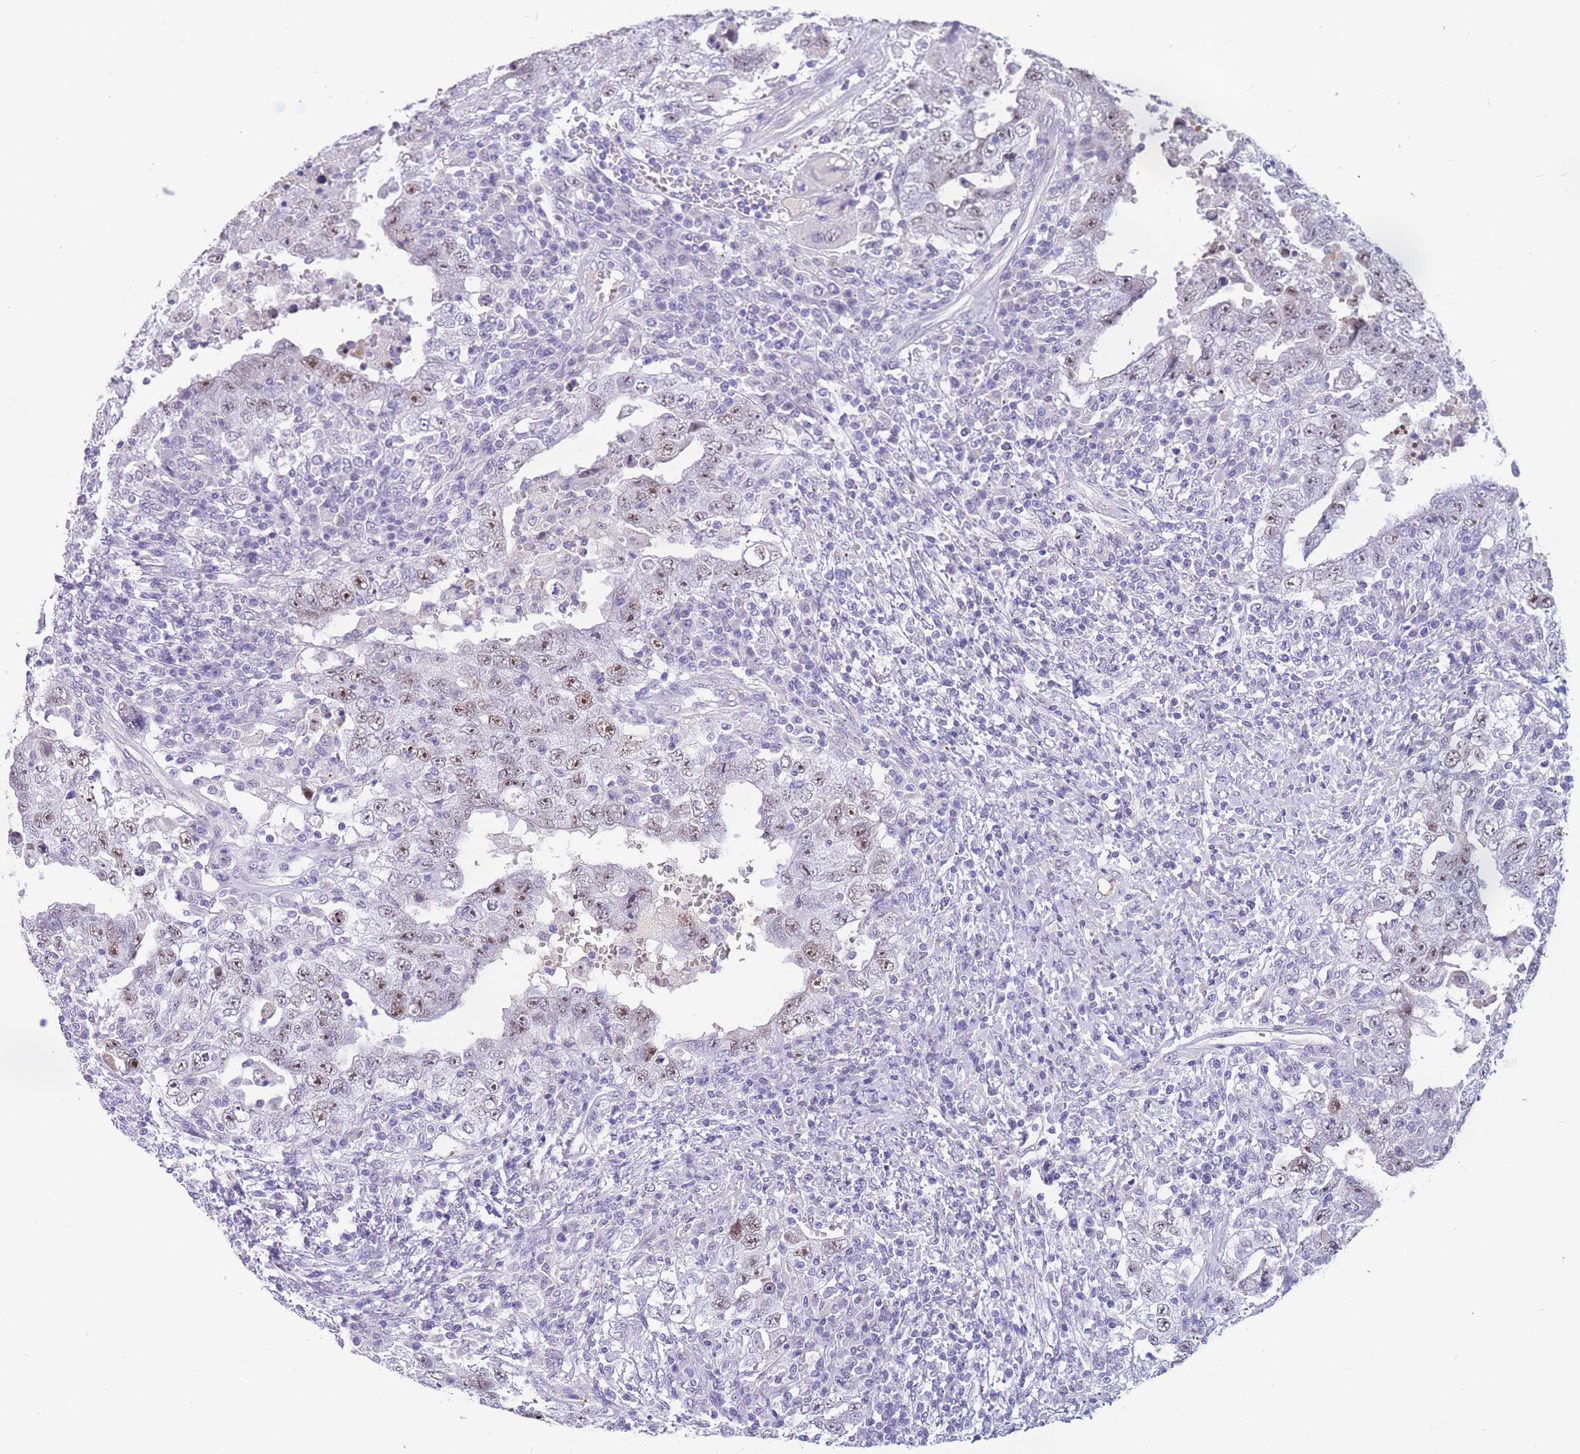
{"staining": {"intensity": "moderate", "quantity": ">75%", "location": "nuclear"}, "tissue": "testis cancer", "cell_type": "Tumor cells", "image_type": "cancer", "snomed": [{"axis": "morphology", "description": "Carcinoma, Embryonal, NOS"}, {"axis": "topography", "description": "Testis"}], "caption": "An IHC photomicrograph of neoplastic tissue is shown. Protein staining in brown labels moderate nuclear positivity in testis cancer (embryonal carcinoma) within tumor cells. (Stains: DAB (3,3'-diaminobenzidine) in brown, nuclei in blue, Microscopy: brightfield microscopy at high magnification).", "gene": "BOP1", "patient": {"sex": "male", "age": 26}}